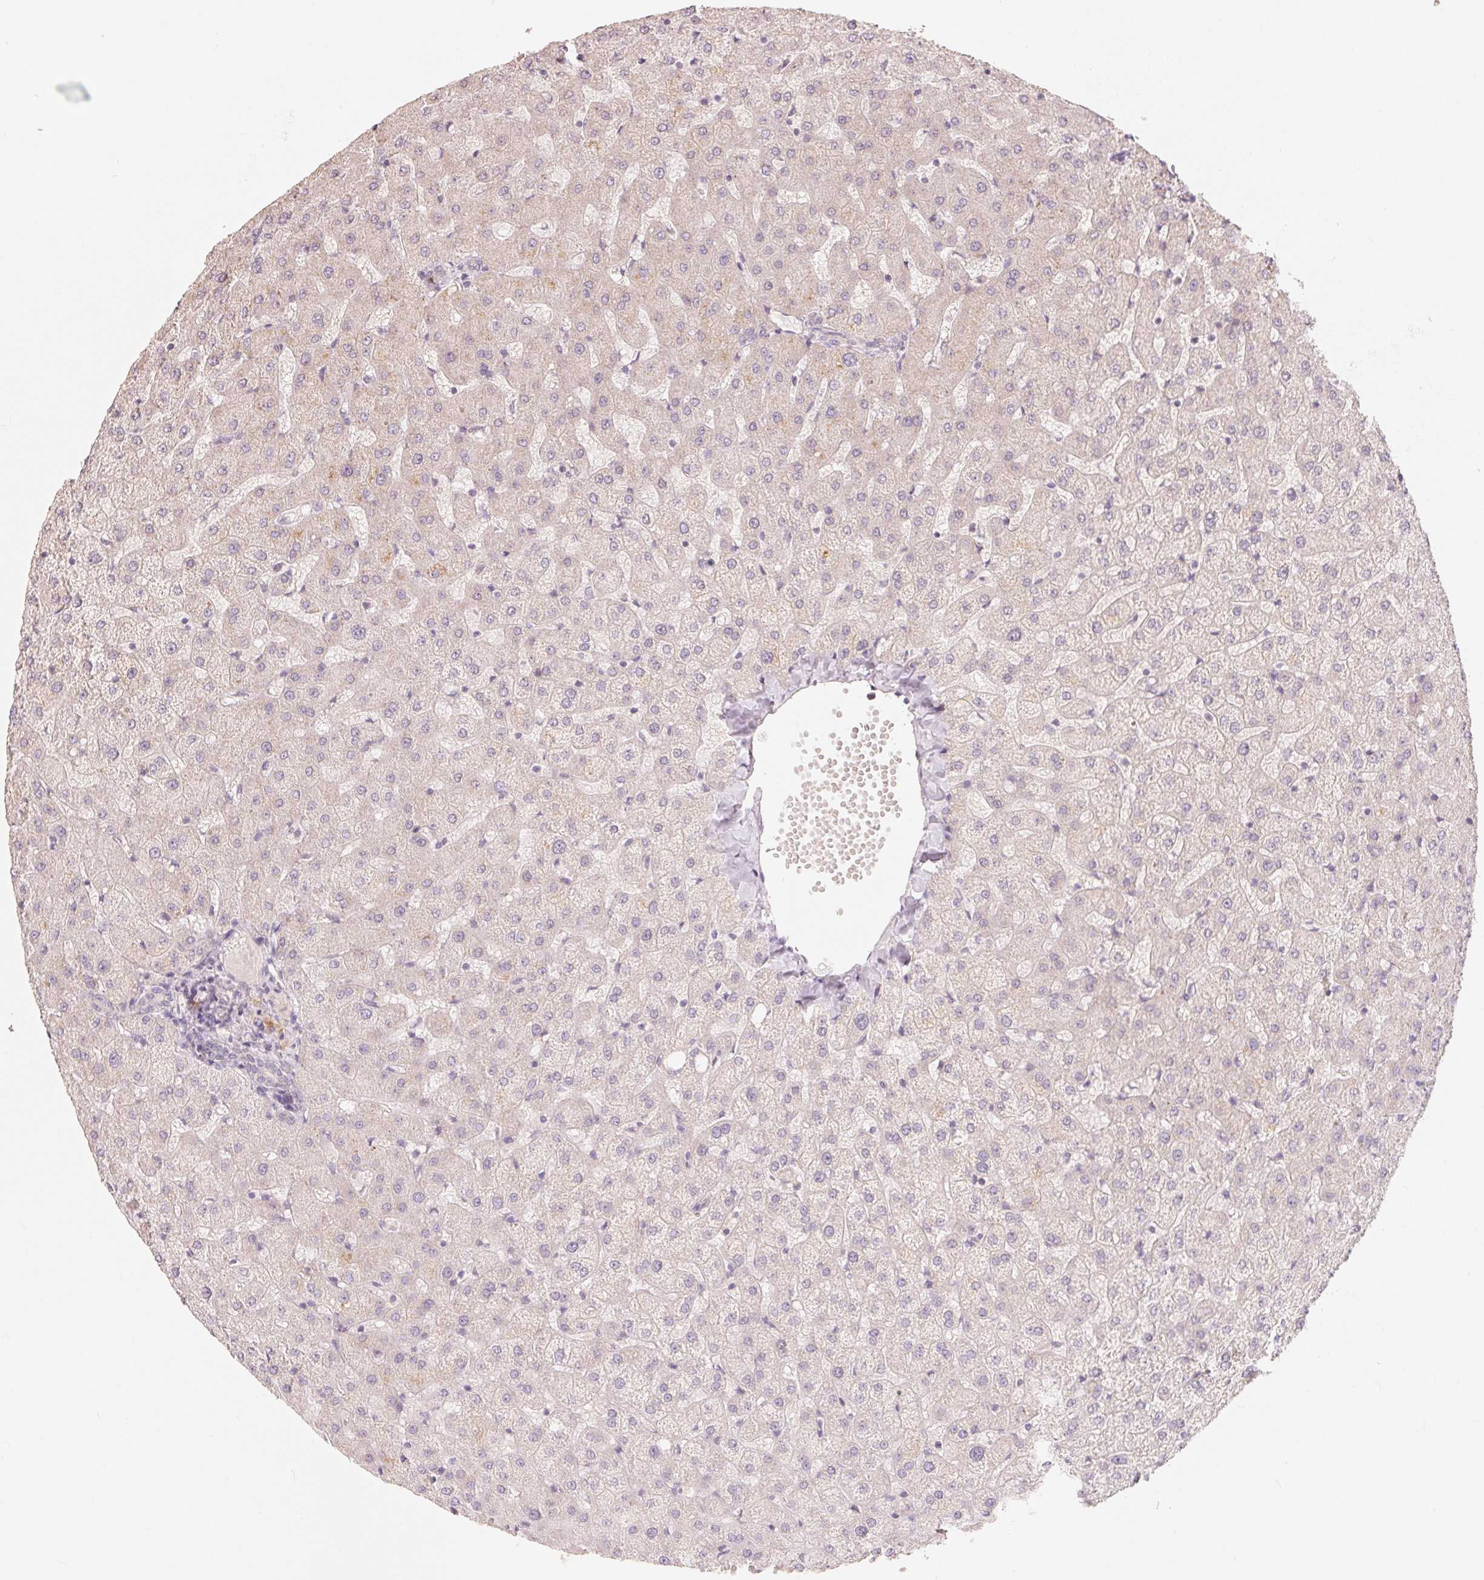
{"staining": {"intensity": "negative", "quantity": "none", "location": "none"}, "tissue": "liver", "cell_type": "Cholangiocytes", "image_type": "normal", "snomed": [{"axis": "morphology", "description": "Normal tissue, NOS"}, {"axis": "topography", "description": "Liver"}], "caption": "Cholangiocytes are negative for brown protein staining in normal liver.", "gene": "TP53AIP1", "patient": {"sex": "female", "age": 50}}